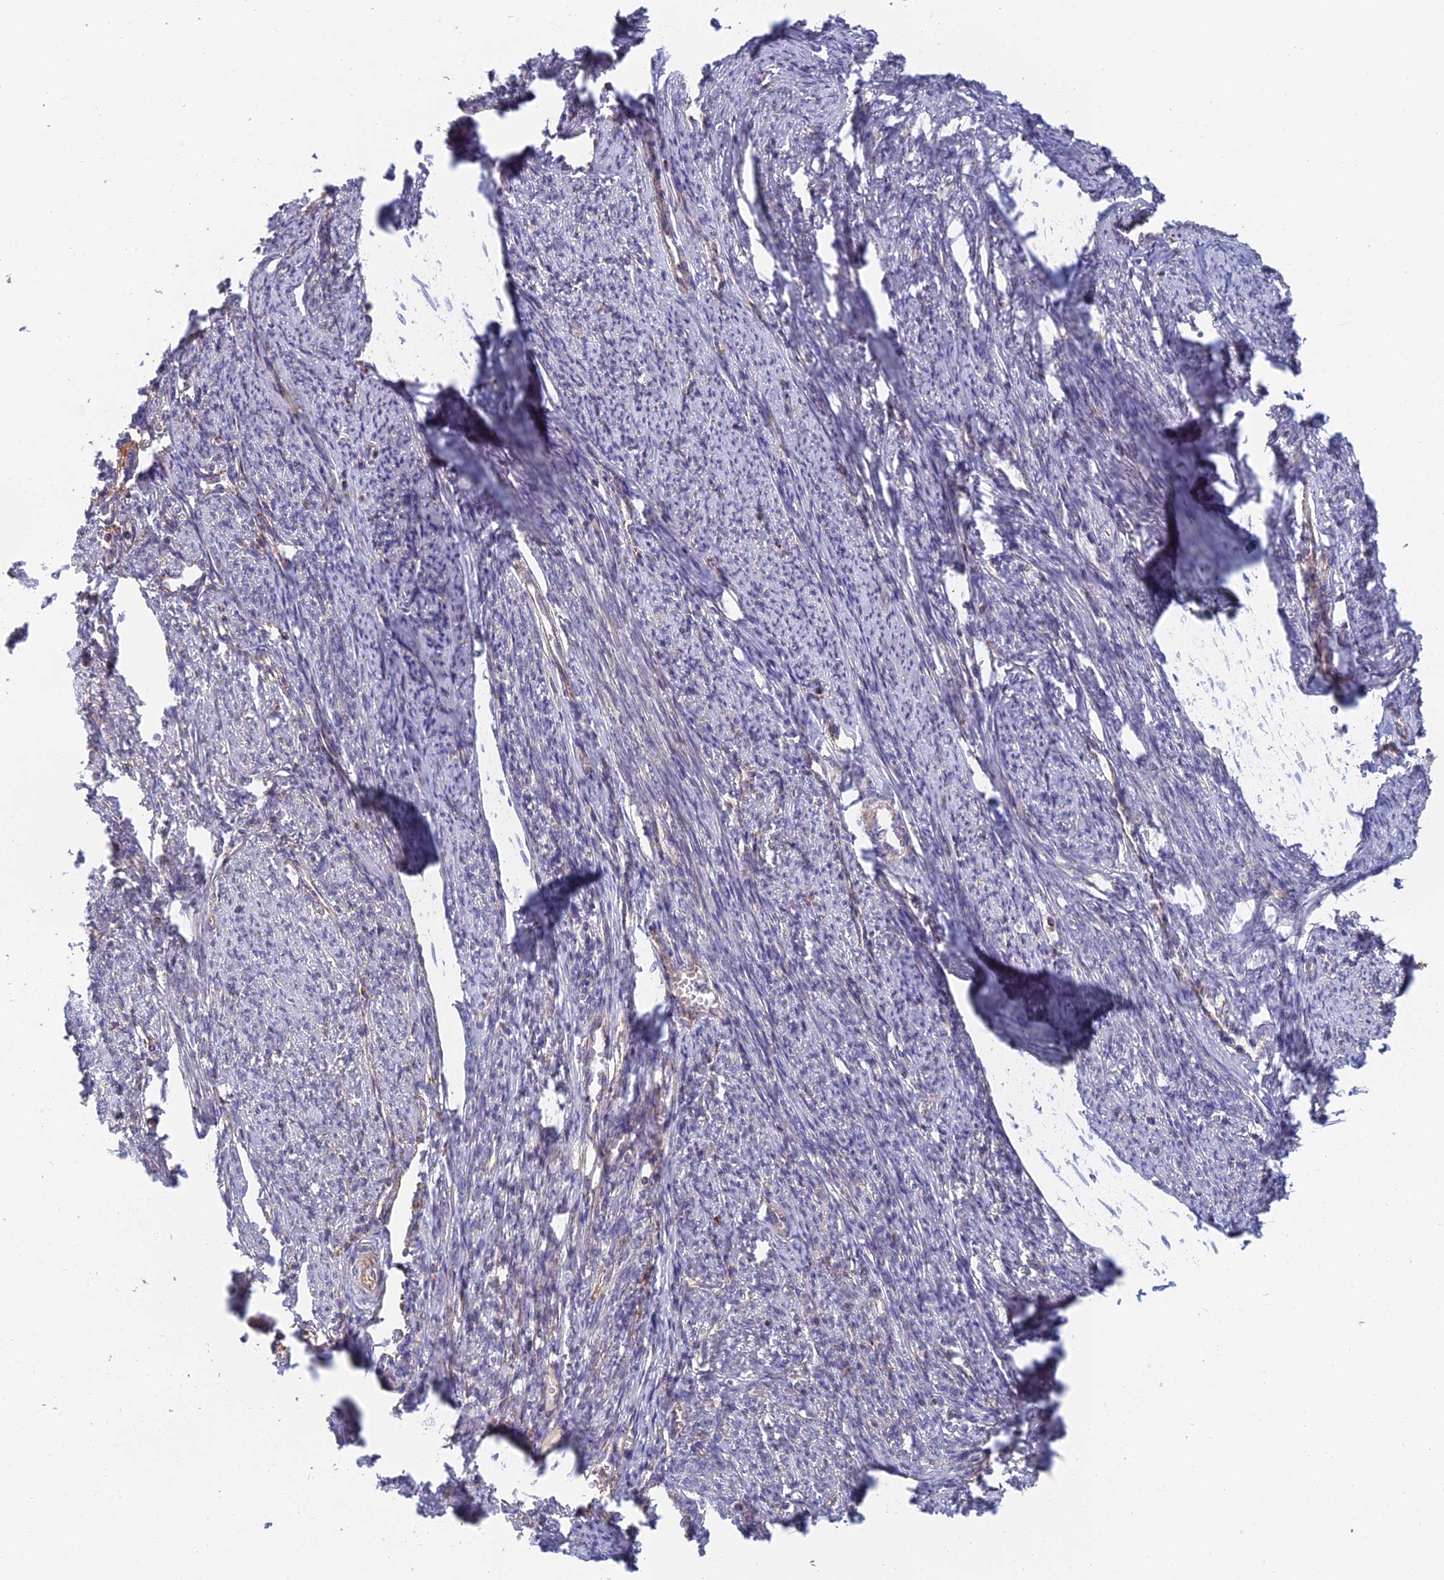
{"staining": {"intensity": "negative", "quantity": "none", "location": "none"}, "tissue": "smooth muscle", "cell_type": "Smooth muscle cells", "image_type": "normal", "snomed": [{"axis": "morphology", "description": "Normal tissue, NOS"}, {"axis": "topography", "description": "Smooth muscle"}, {"axis": "topography", "description": "Uterus"}], "caption": "The immunohistochemistry histopathology image has no significant expression in smooth muscle cells of smooth muscle.", "gene": "IFTAP", "patient": {"sex": "female", "age": 59}}